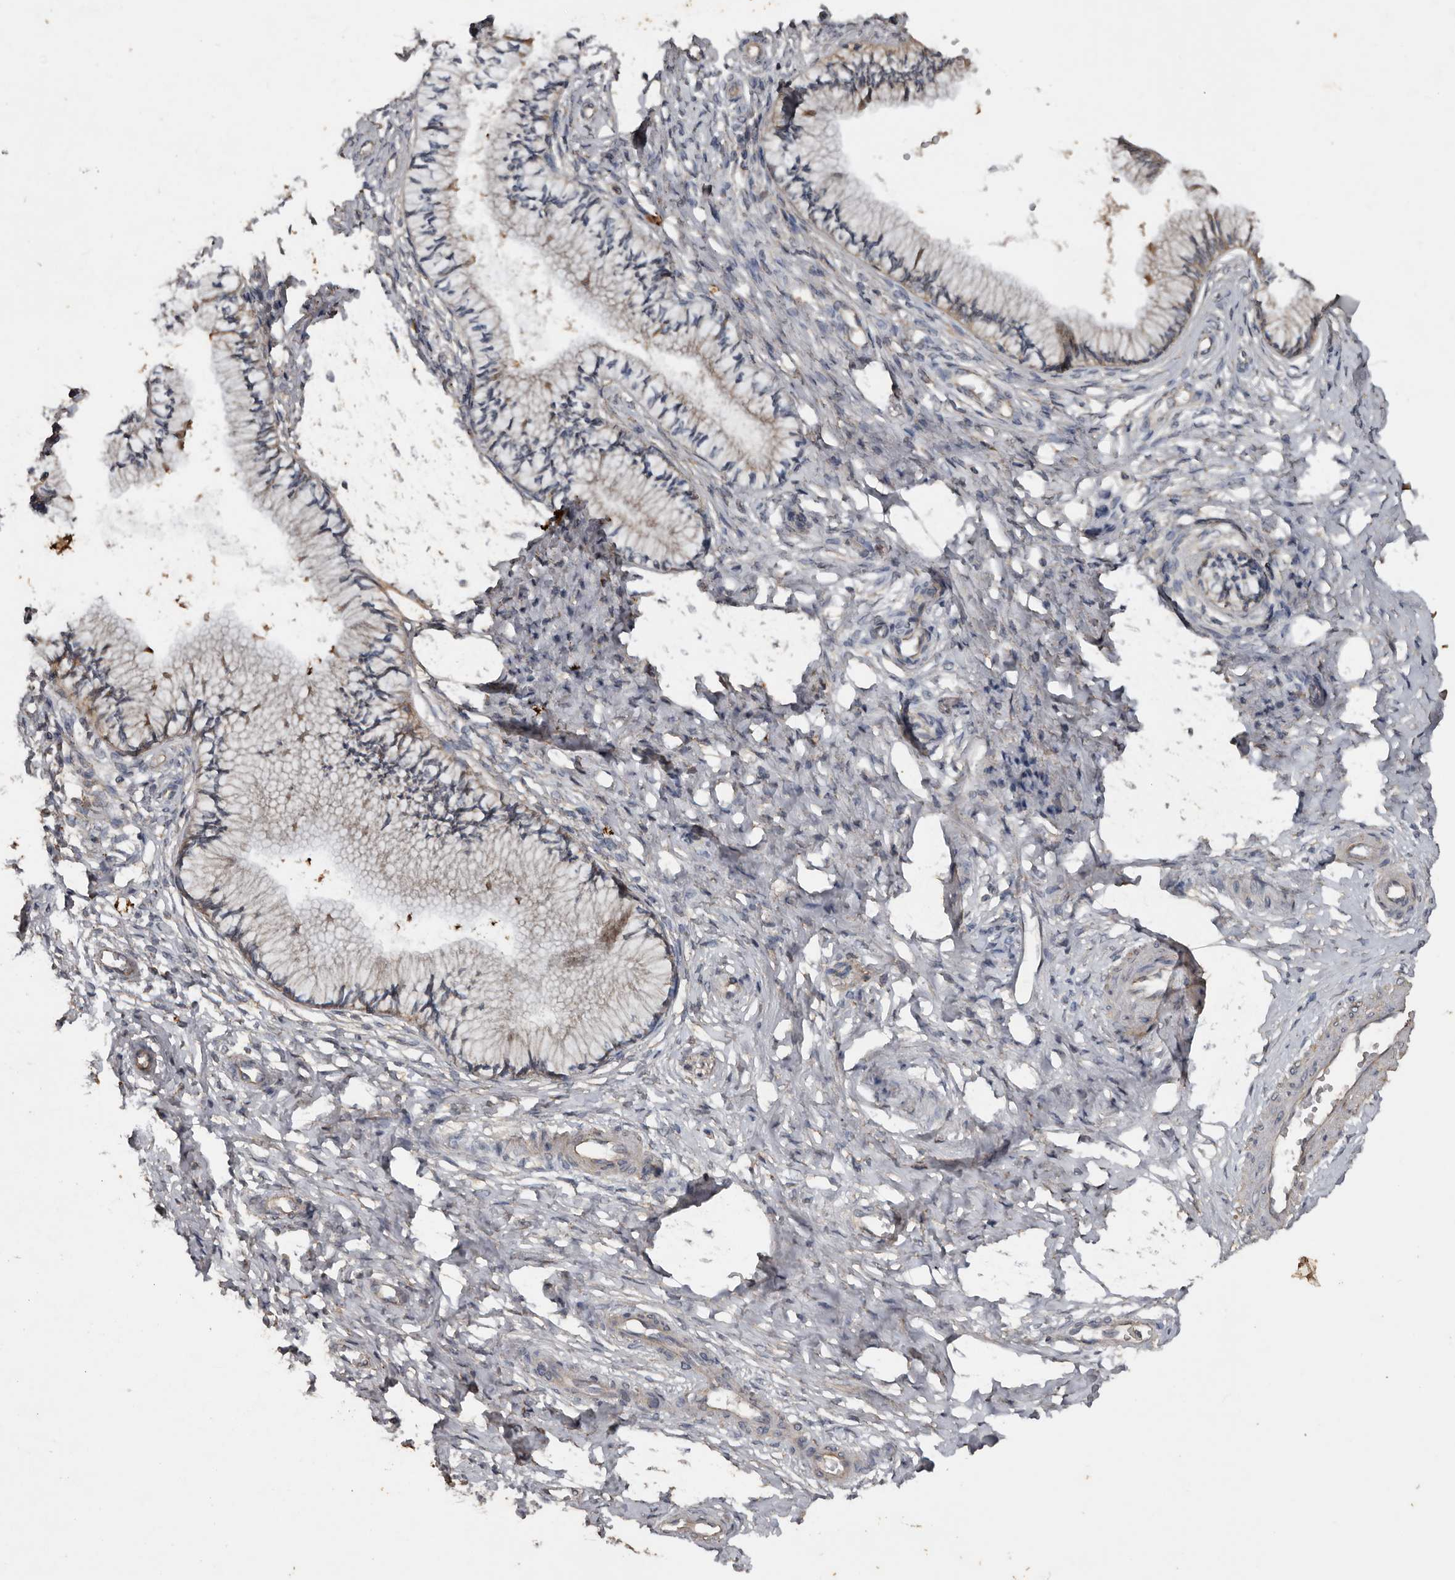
{"staining": {"intensity": "weak", "quantity": "25%-75%", "location": "cytoplasmic/membranous"}, "tissue": "cervix", "cell_type": "Glandular cells", "image_type": "normal", "snomed": [{"axis": "morphology", "description": "Normal tissue, NOS"}, {"axis": "topography", "description": "Cervix"}], "caption": "Glandular cells demonstrate weak cytoplasmic/membranous staining in approximately 25%-75% of cells in benign cervix.", "gene": "HYAL4", "patient": {"sex": "female", "age": 36}}